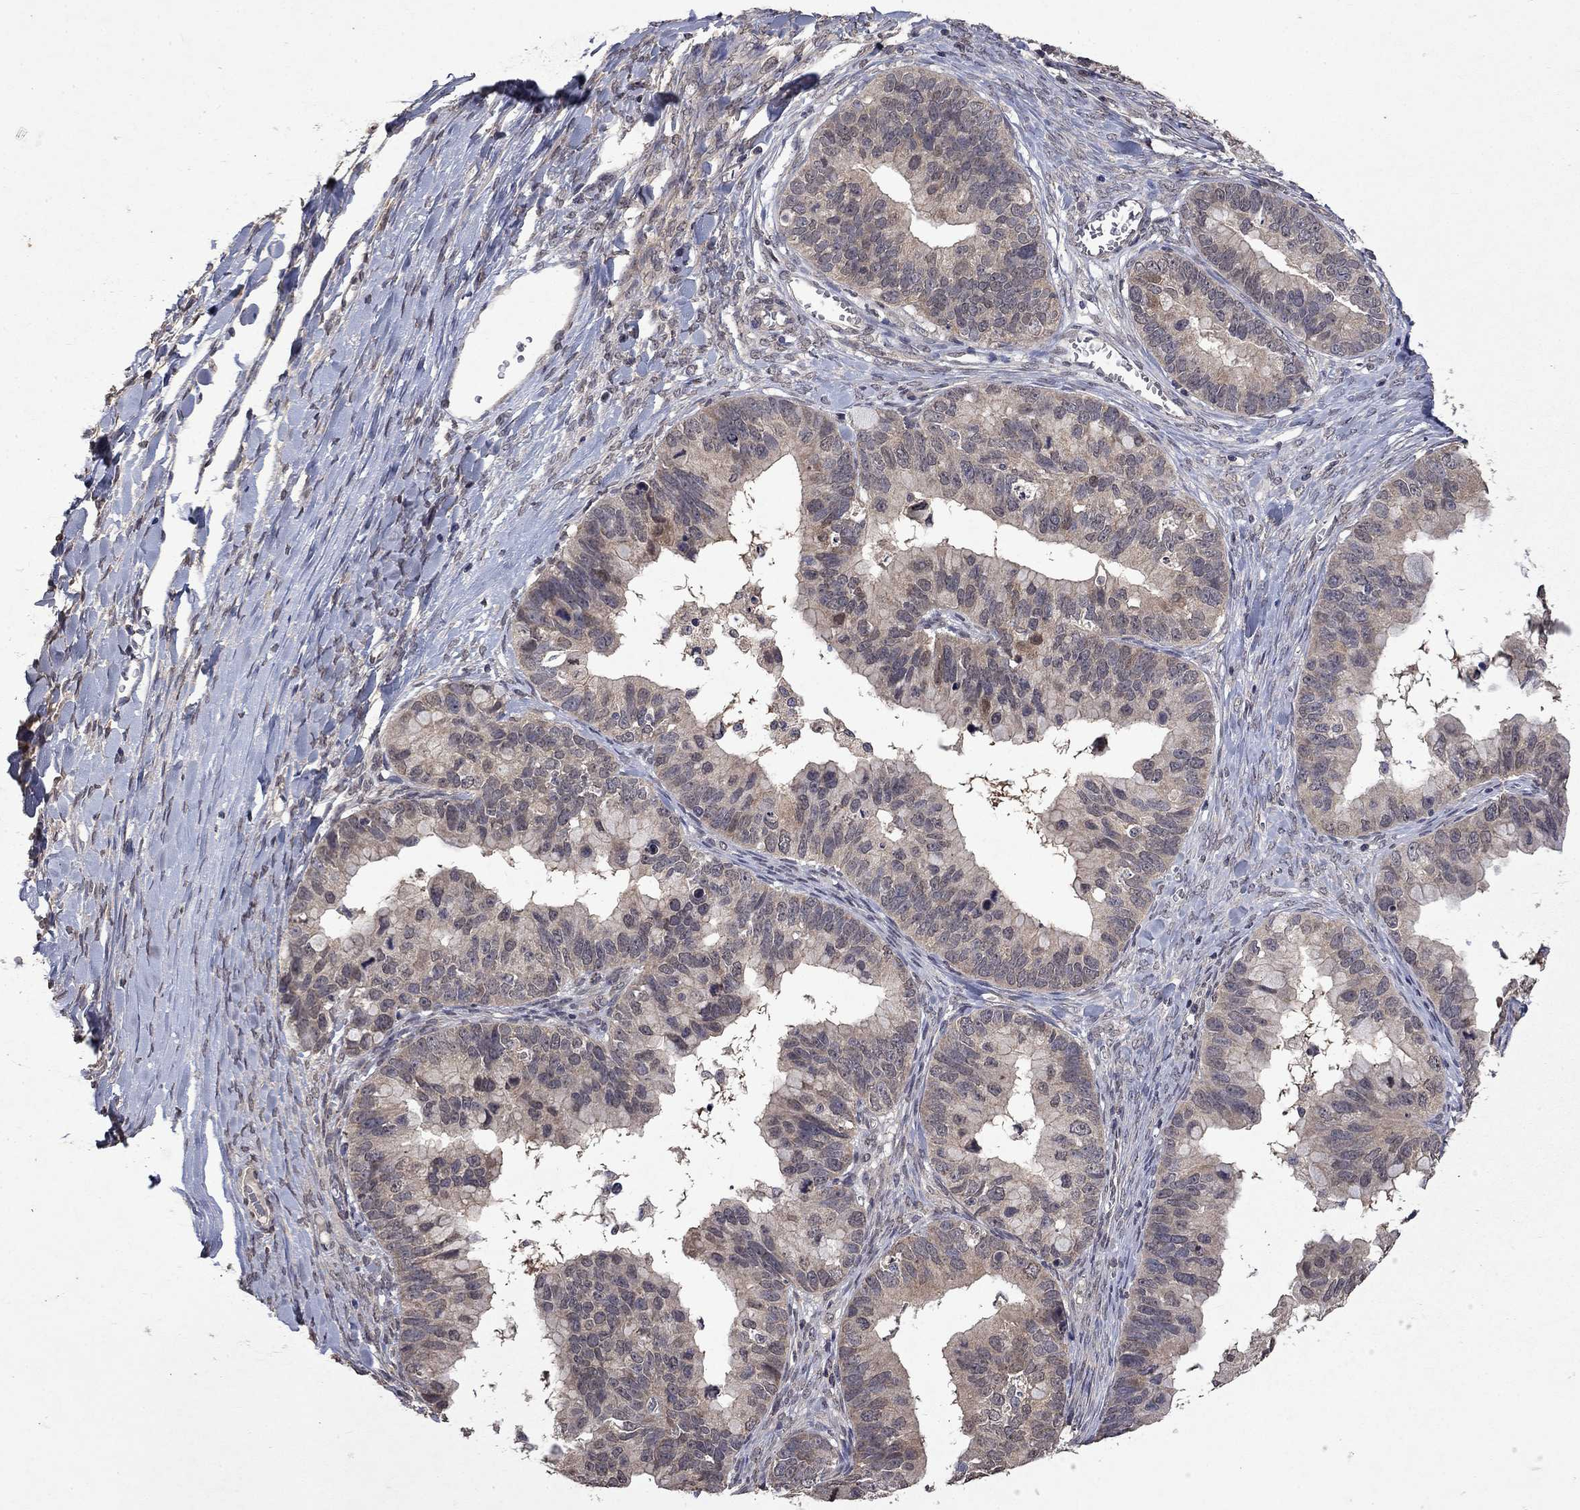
{"staining": {"intensity": "weak", "quantity": "25%-75%", "location": "cytoplasmic/membranous"}, "tissue": "ovarian cancer", "cell_type": "Tumor cells", "image_type": "cancer", "snomed": [{"axis": "morphology", "description": "Cystadenocarcinoma, mucinous, NOS"}, {"axis": "topography", "description": "Ovary"}], "caption": "This is a photomicrograph of immunohistochemistry staining of ovarian cancer, which shows weak expression in the cytoplasmic/membranous of tumor cells.", "gene": "TTC38", "patient": {"sex": "female", "age": 76}}